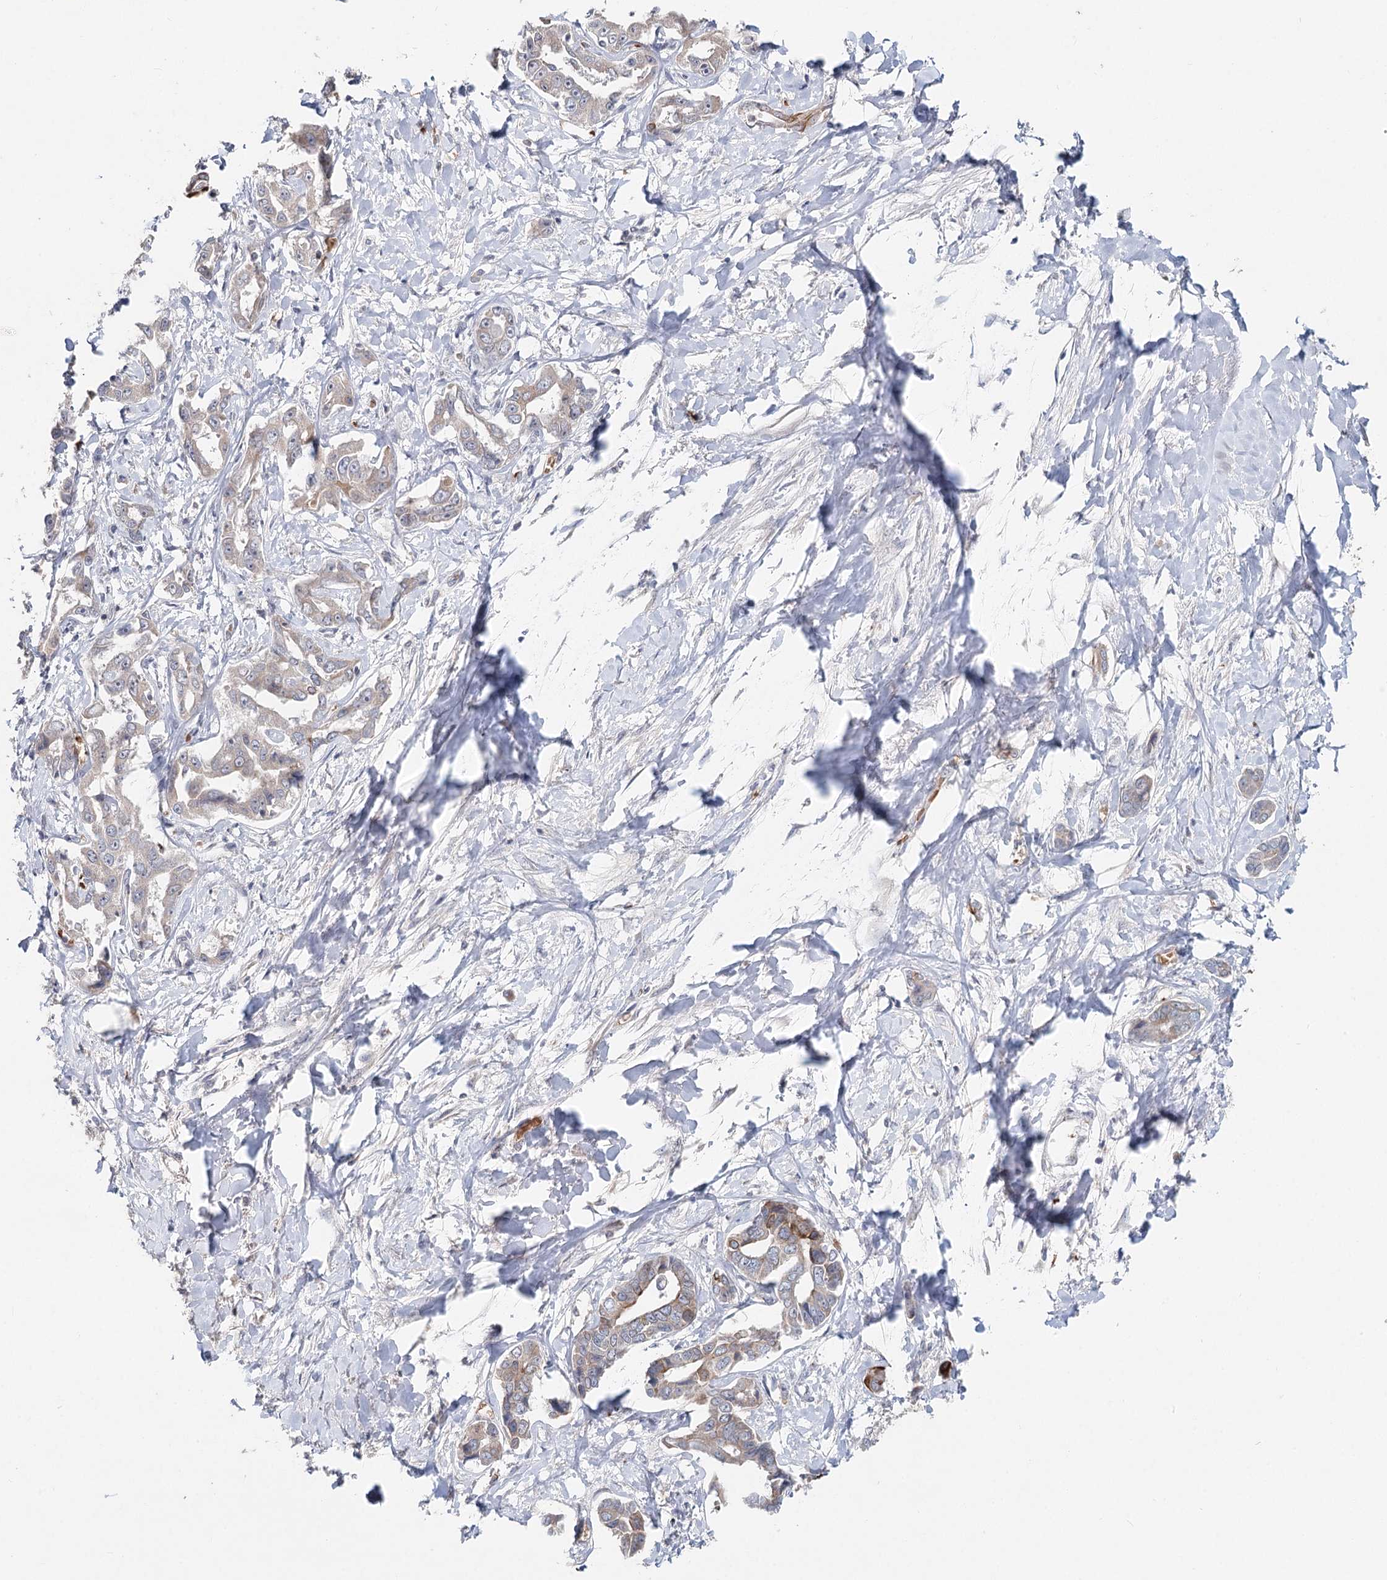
{"staining": {"intensity": "weak", "quantity": "<25%", "location": "cytoplasmic/membranous"}, "tissue": "liver cancer", "cell_type": "Tumor cells", "image_type": "cancer", "snomed": [{"axis": "morphology", "description": "Cholangiocarcinoma"}, {"axis": "topography", "description": "Liver"}], "caption": "IHC histopathology image of neoplastic tissue: cholangiocarcinoma (liver) stained with DAB (3,3'-diaminobenzidine) displays no significant protein staining in tumor cells.", "gene": "FBXO7", "patient": {"sex": "male", "age": 59}}